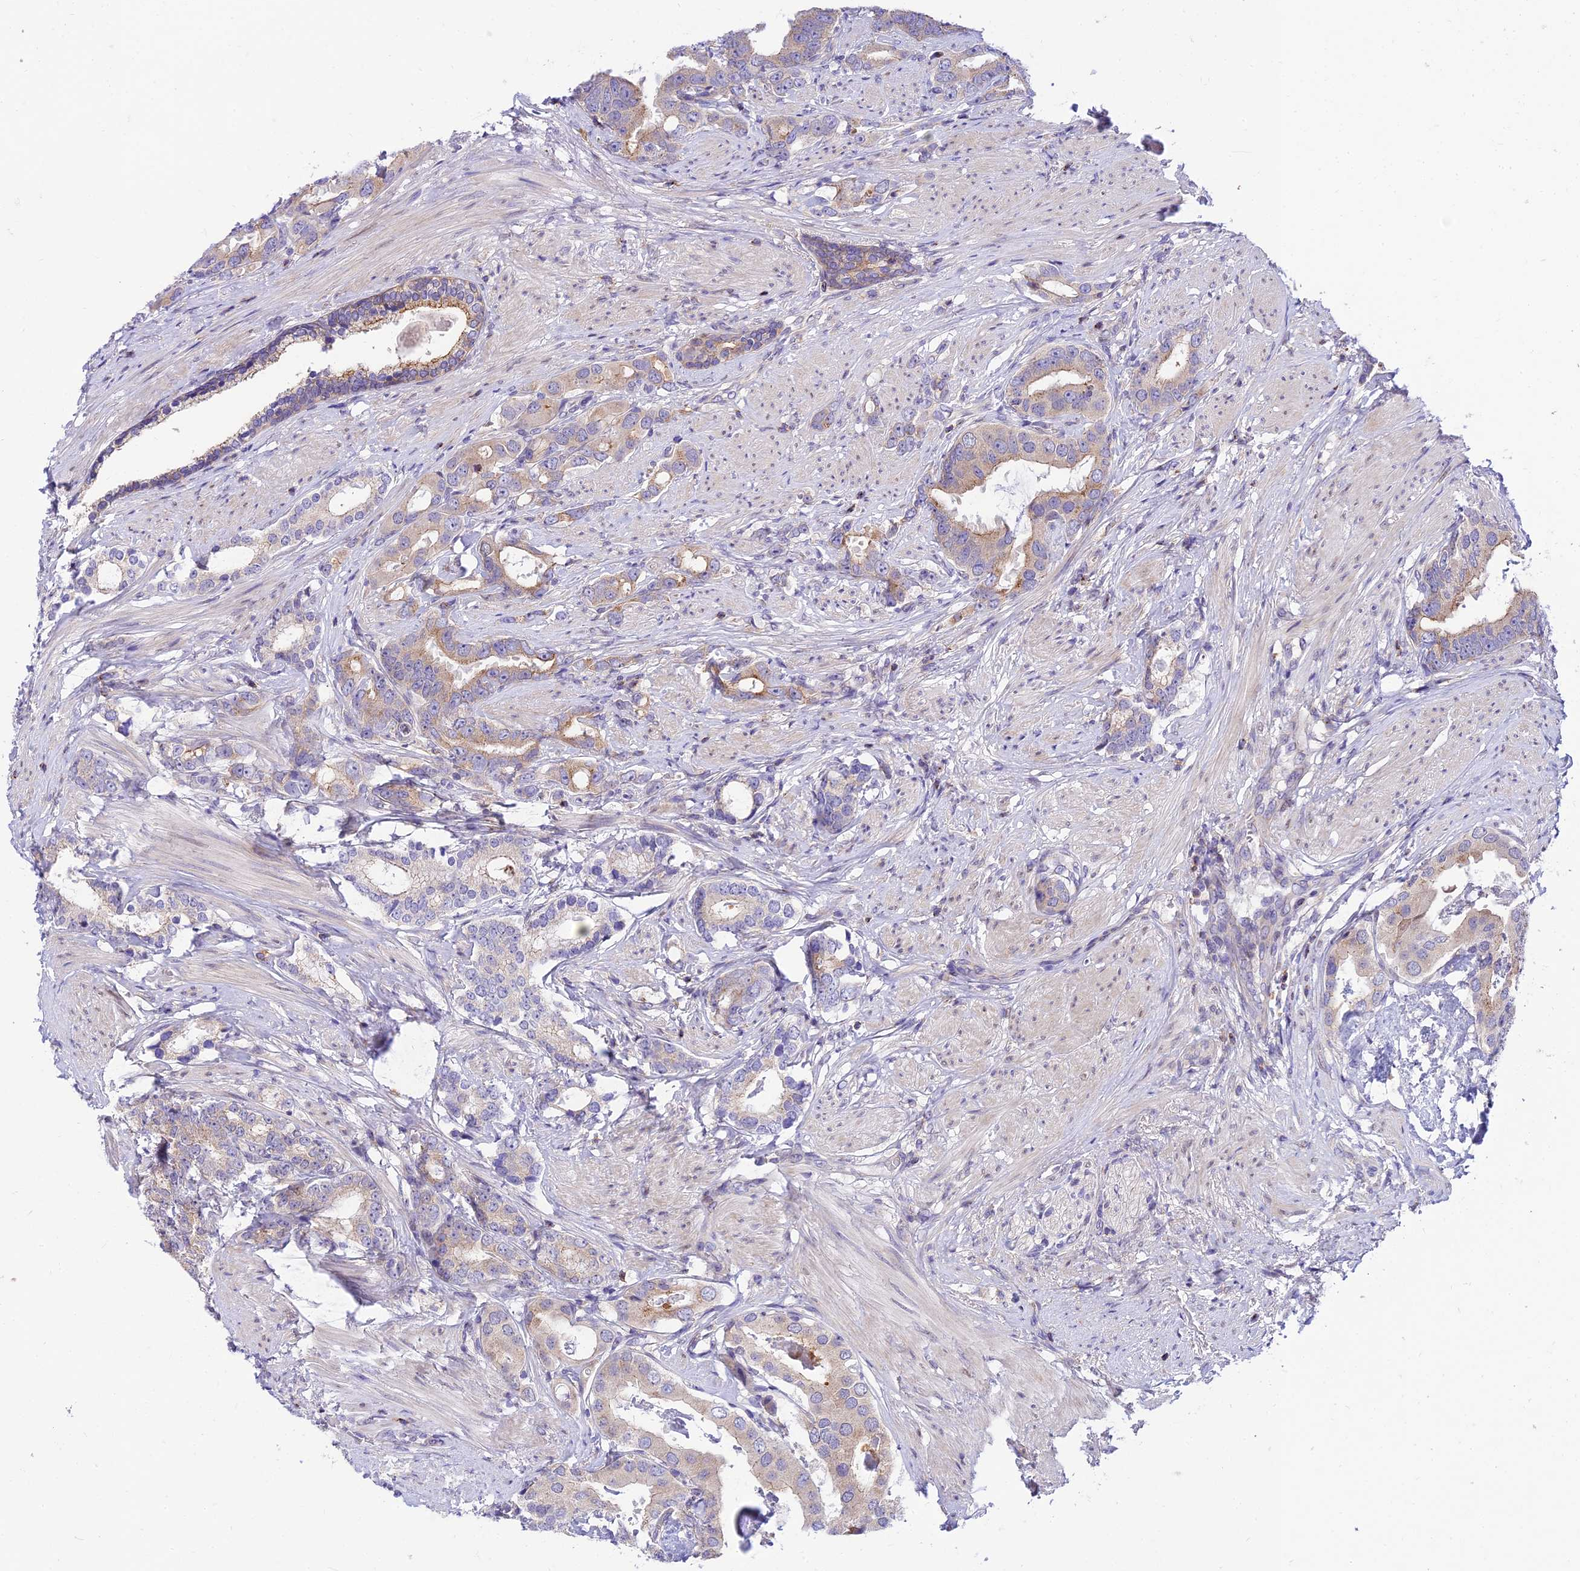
{"staining": {"intensity": "weak", "quantity": "25%-75%", "location": "cytoplasmic/membranous"}, "tissue": "prostate cancer", "cell_type": "Tumor cells", "image_type": "cancer", "snomed": [{"axis": "morphology", "description": "Adenocarcinoma, Low grade"}, {"axis": "topography", "description": "Prostate"}], "caption": "There is low levels of weak cytoplasmic/membranous staining in tumor cells of adenocarcinoma (low-grade) (prostate), as demonstrated by immunohistochemical staining (brown color).", "gene": "C6orf132", "patient": {"sex": "male", "age": 71}}